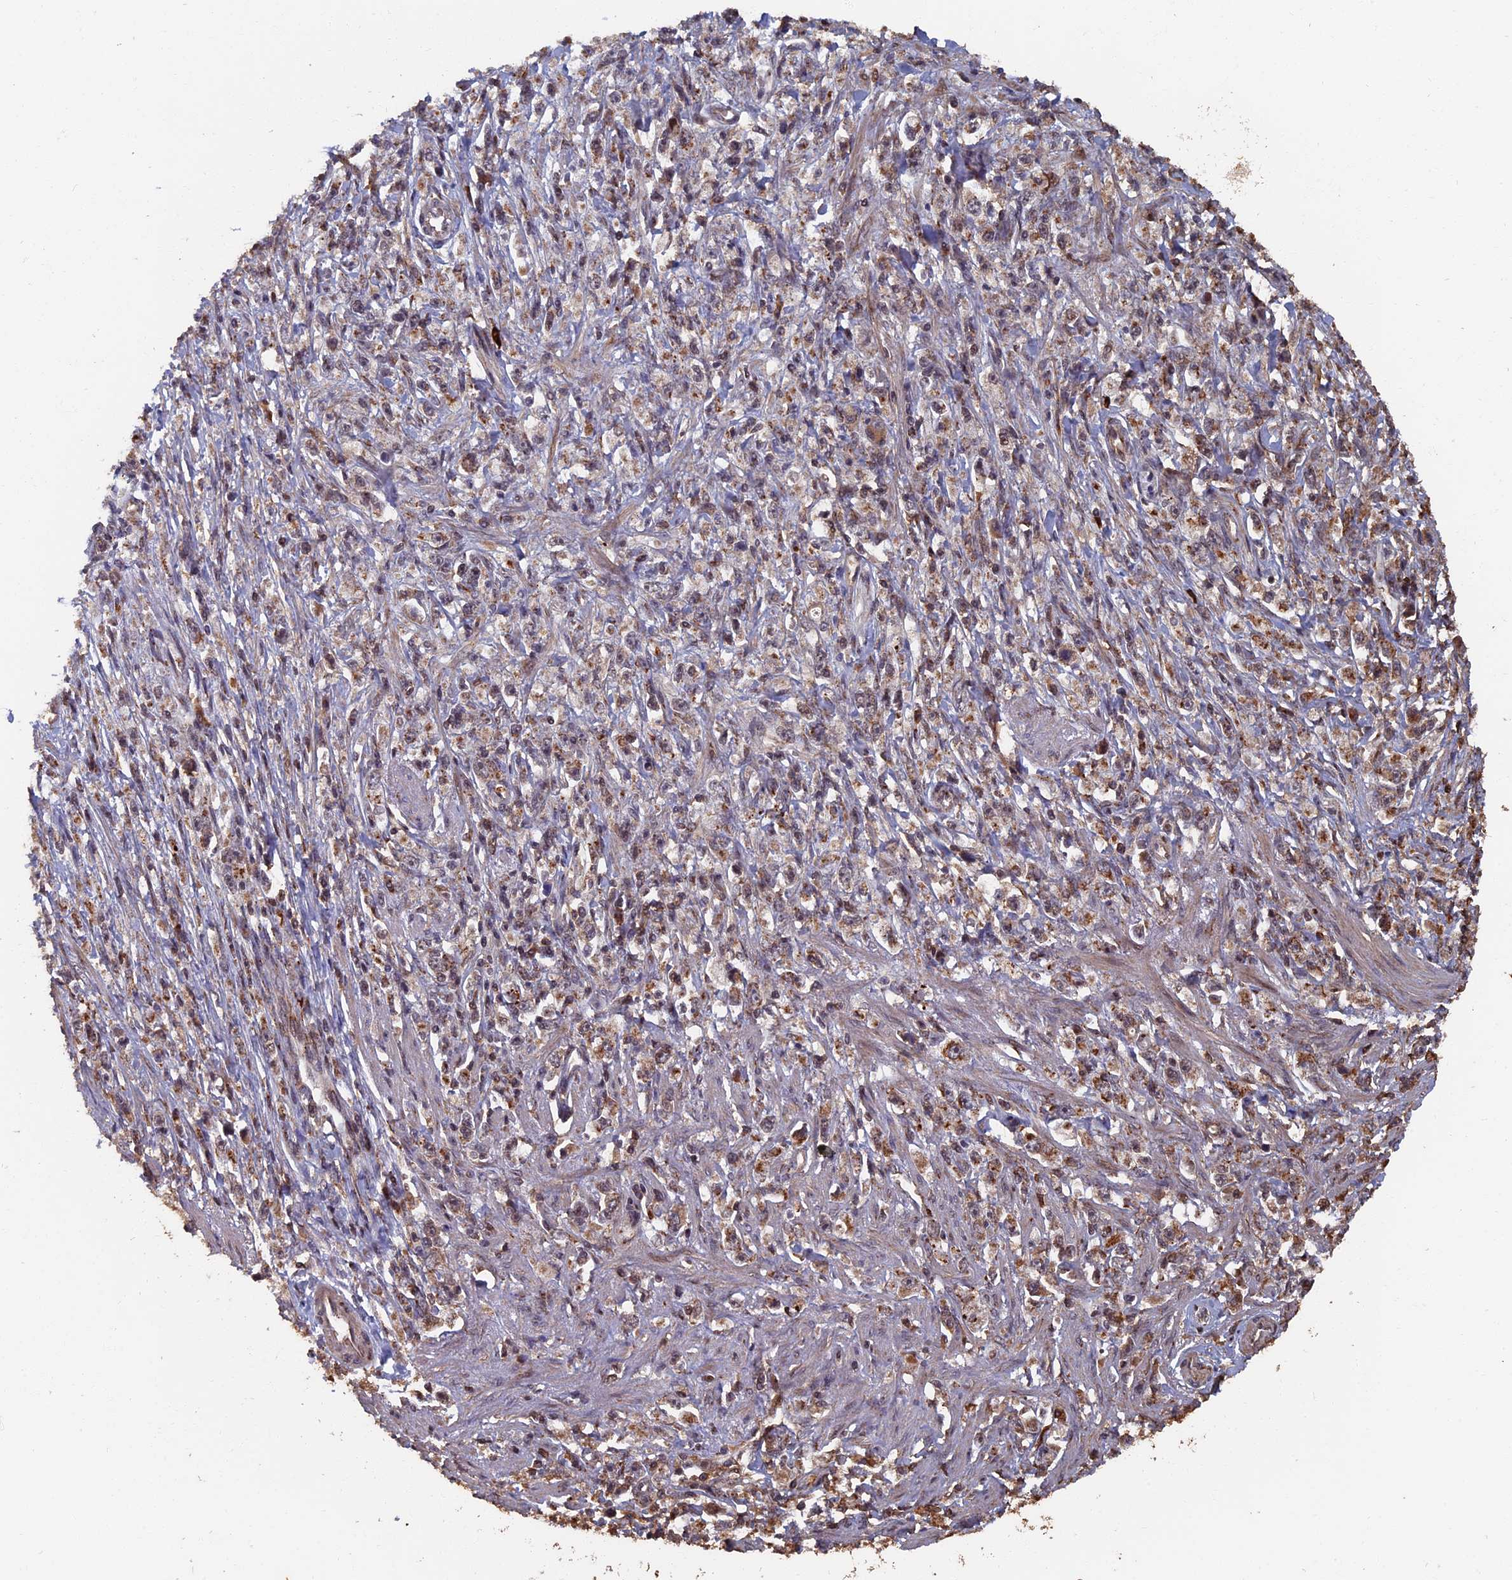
{"staining": {"intensity": "moderate", "quantity": "<25%", "location": "cytoplasmic/membranous"}, "tissue": "stomach cancer", "cell_type": "Tumor cells", "image_type": "cancer", "snomed": [{"axis": "morphology", "description": "Adenocarcinoma, NOS"}, {"axis": "topography", "description": "Stomach"}], "caption": "There is low levels of moderate cytoplasmic/membranous staining in tumor cells of adenocarcinoma (stomach), as demonstrated by immunohistochemical staining (brown color).", "gene": "RASGRF1", "patient": {"sex": "female", "age": 59}}